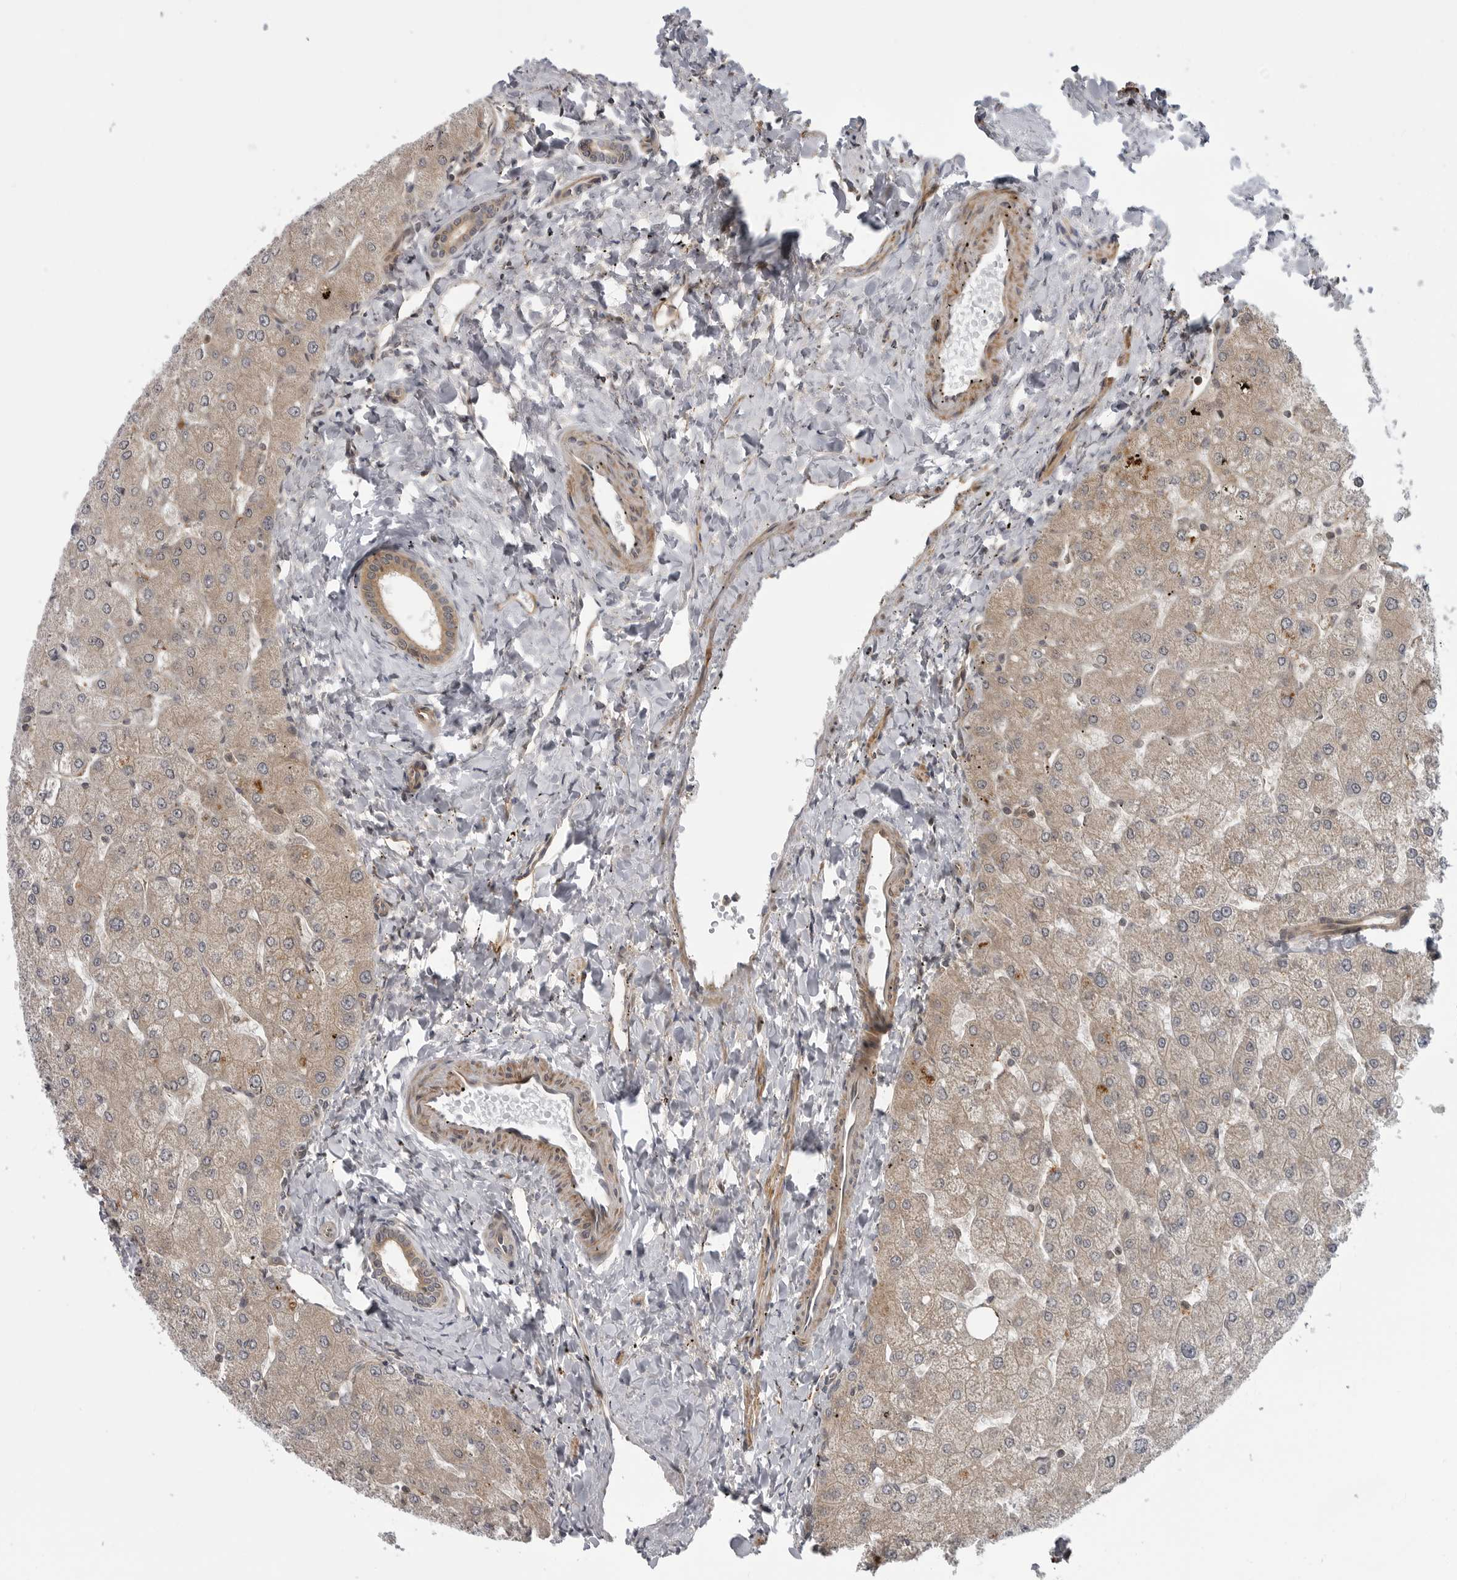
{"staining": {"intensity": "weak", "quantity": ">75%", "location": "cytoplasmic/membranous"}, "tissue": "liver", "cell_type": "Cholangiocytes", "image_type": "normal", "snomed": [{"axis": "morphology", "description": "Normal tissue, NOS"}, {"axis": "topography", "description": "Liver"}], "caption": "Immunohistochemistry (IHC) photomicrograph of unremarkable liver: liver stained using immunohistochemistry displays low levels of weak protein expression localized specifically in the cytoplasmic/membranous of cholangiocytes, appearing as a cytoplasmic/membranous brown color.", "gene": "LRRC45", "patient": {"sex": "male", "age": 55}}